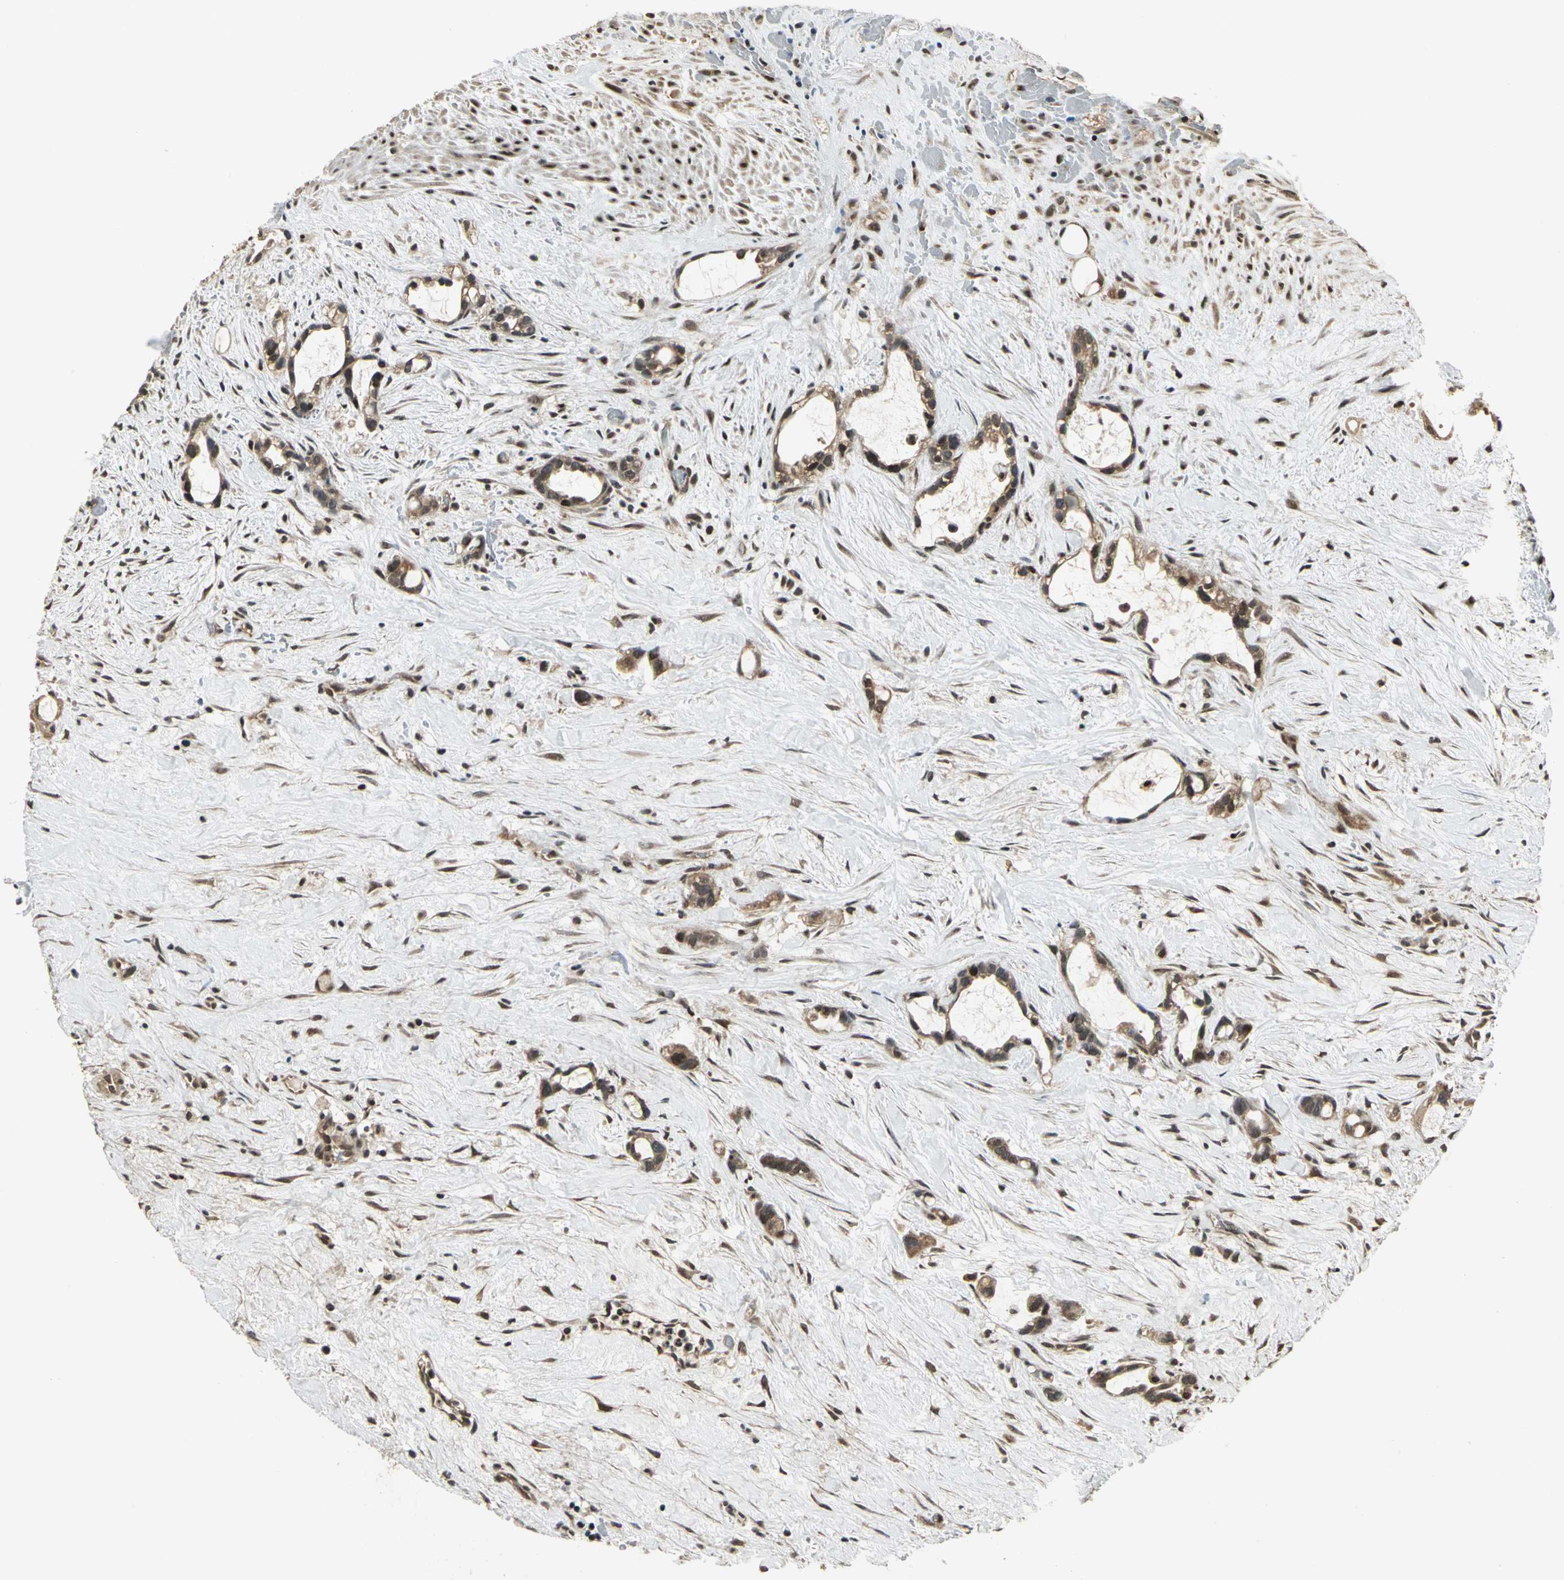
{"staining": {"intensity": "moderate", "quantity": ">75%", "location": "cytoplasmic/membranous,nuclear"}, "tissue": "liver cancer", "cell_type": "Tumor cells", "image_type": "cancer", "snomed": [{"axis": "morphology", "description": "Cholangiocarcinoma"}, {"axis": "topography", "description": "Liver"}], "caption": "This histopathology image reveals IHC staining of human liver cancer, with medium moderate cytoplasmic/membranous and nuclear positivity in approximately >75% of tumor cells.", "gene": "PSMC3", "patient": {"sex": "female", "age": 65}}